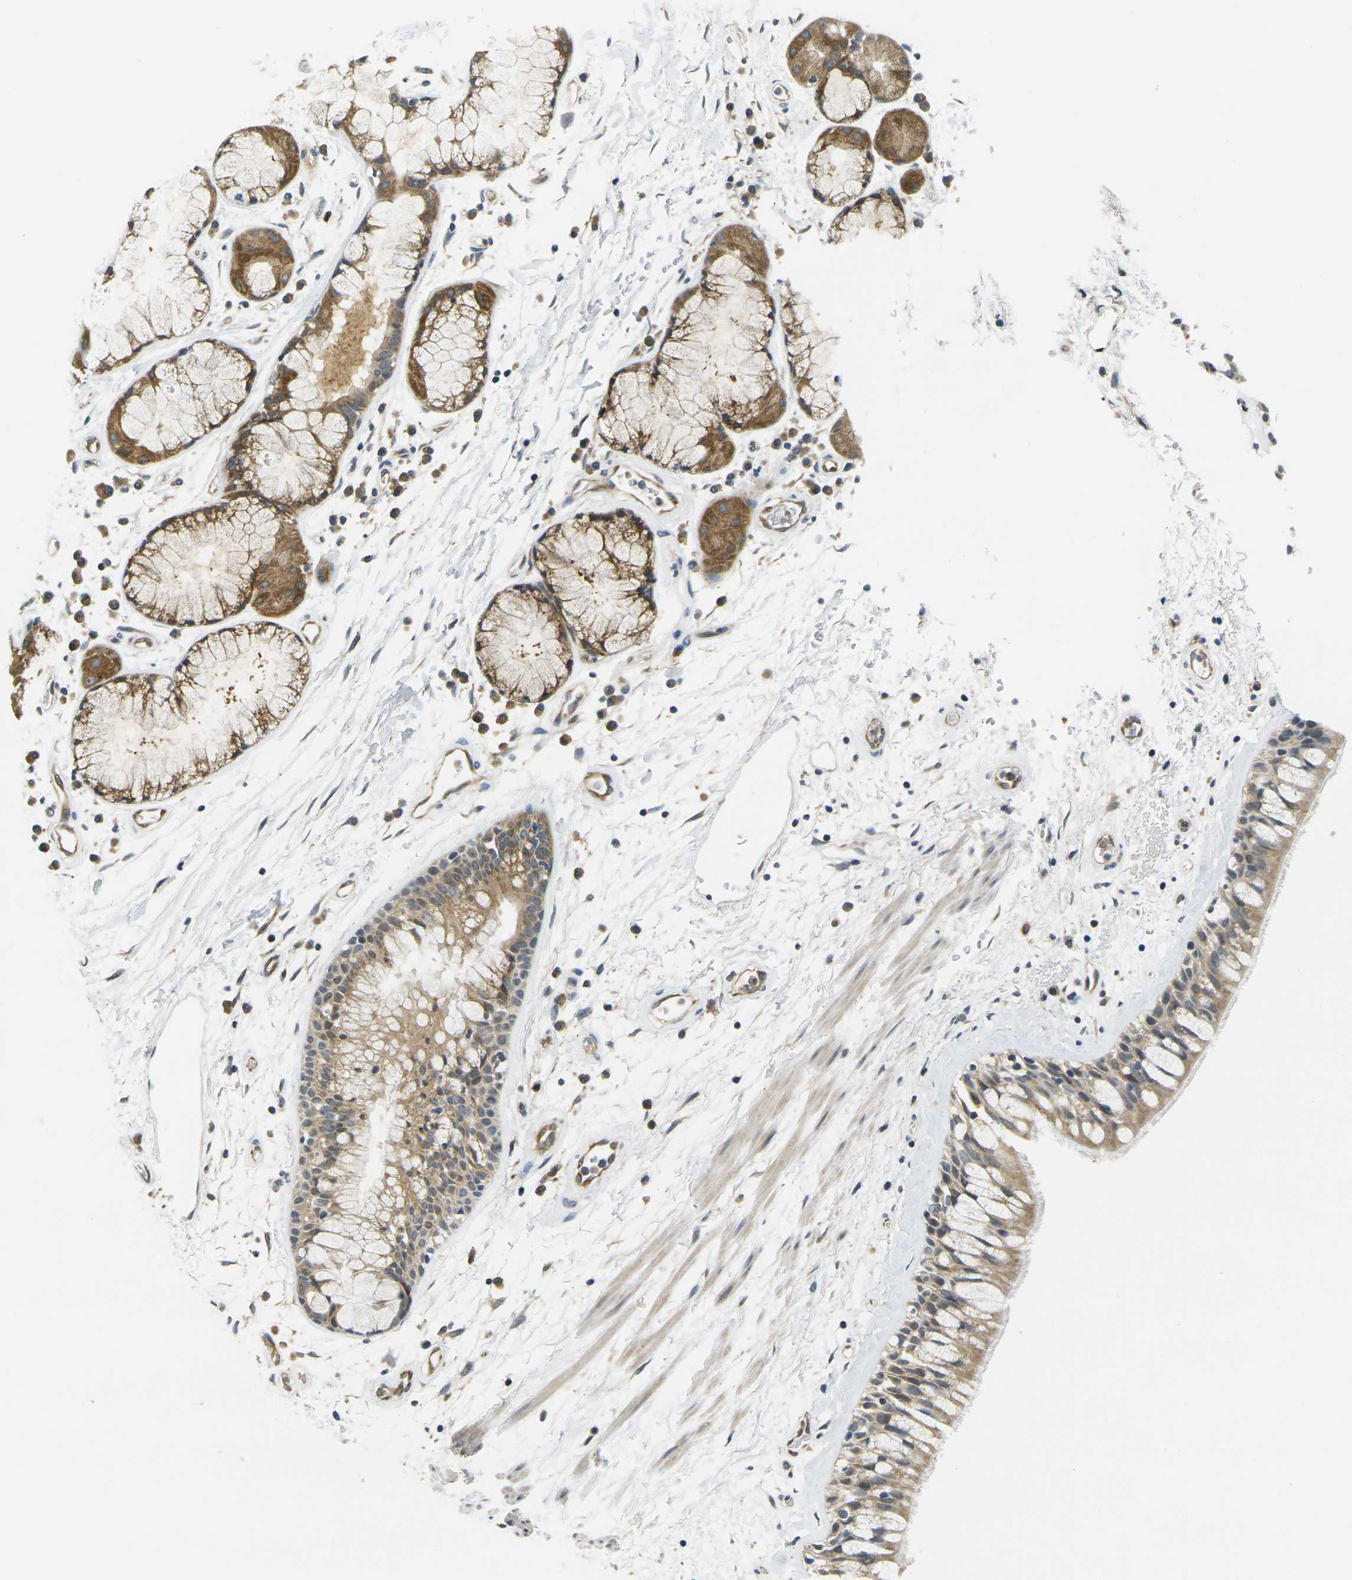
{"staining": {"intensity": "weak", "quantity": ">75%", "location": "cytoplasmic/membranous"}, "tissue": "bronchus", "cell_type": "Respiratory epithelial cells", "image_type": "normal", "snomed": [{"axis": "morphology", "description": "Normal tissue, NOS"}, {"axis": "morphology", "description": "Adenocarcinoma, NOS"}, {"axis": "topography", "description": "Bronchus"}, {"axis": "topography", "description": "Lung"}], "caption": "Immunohistochemical staining of normal bronchus shows weak cytoplasmic/membranous protein positivity in approximately >75% of respiratory epithelial cells. (DAB = brown stain, brightfield microscopy at high magnification).", "gene": "MINAR2", "patient": {"sex": "female", "age": 54}}